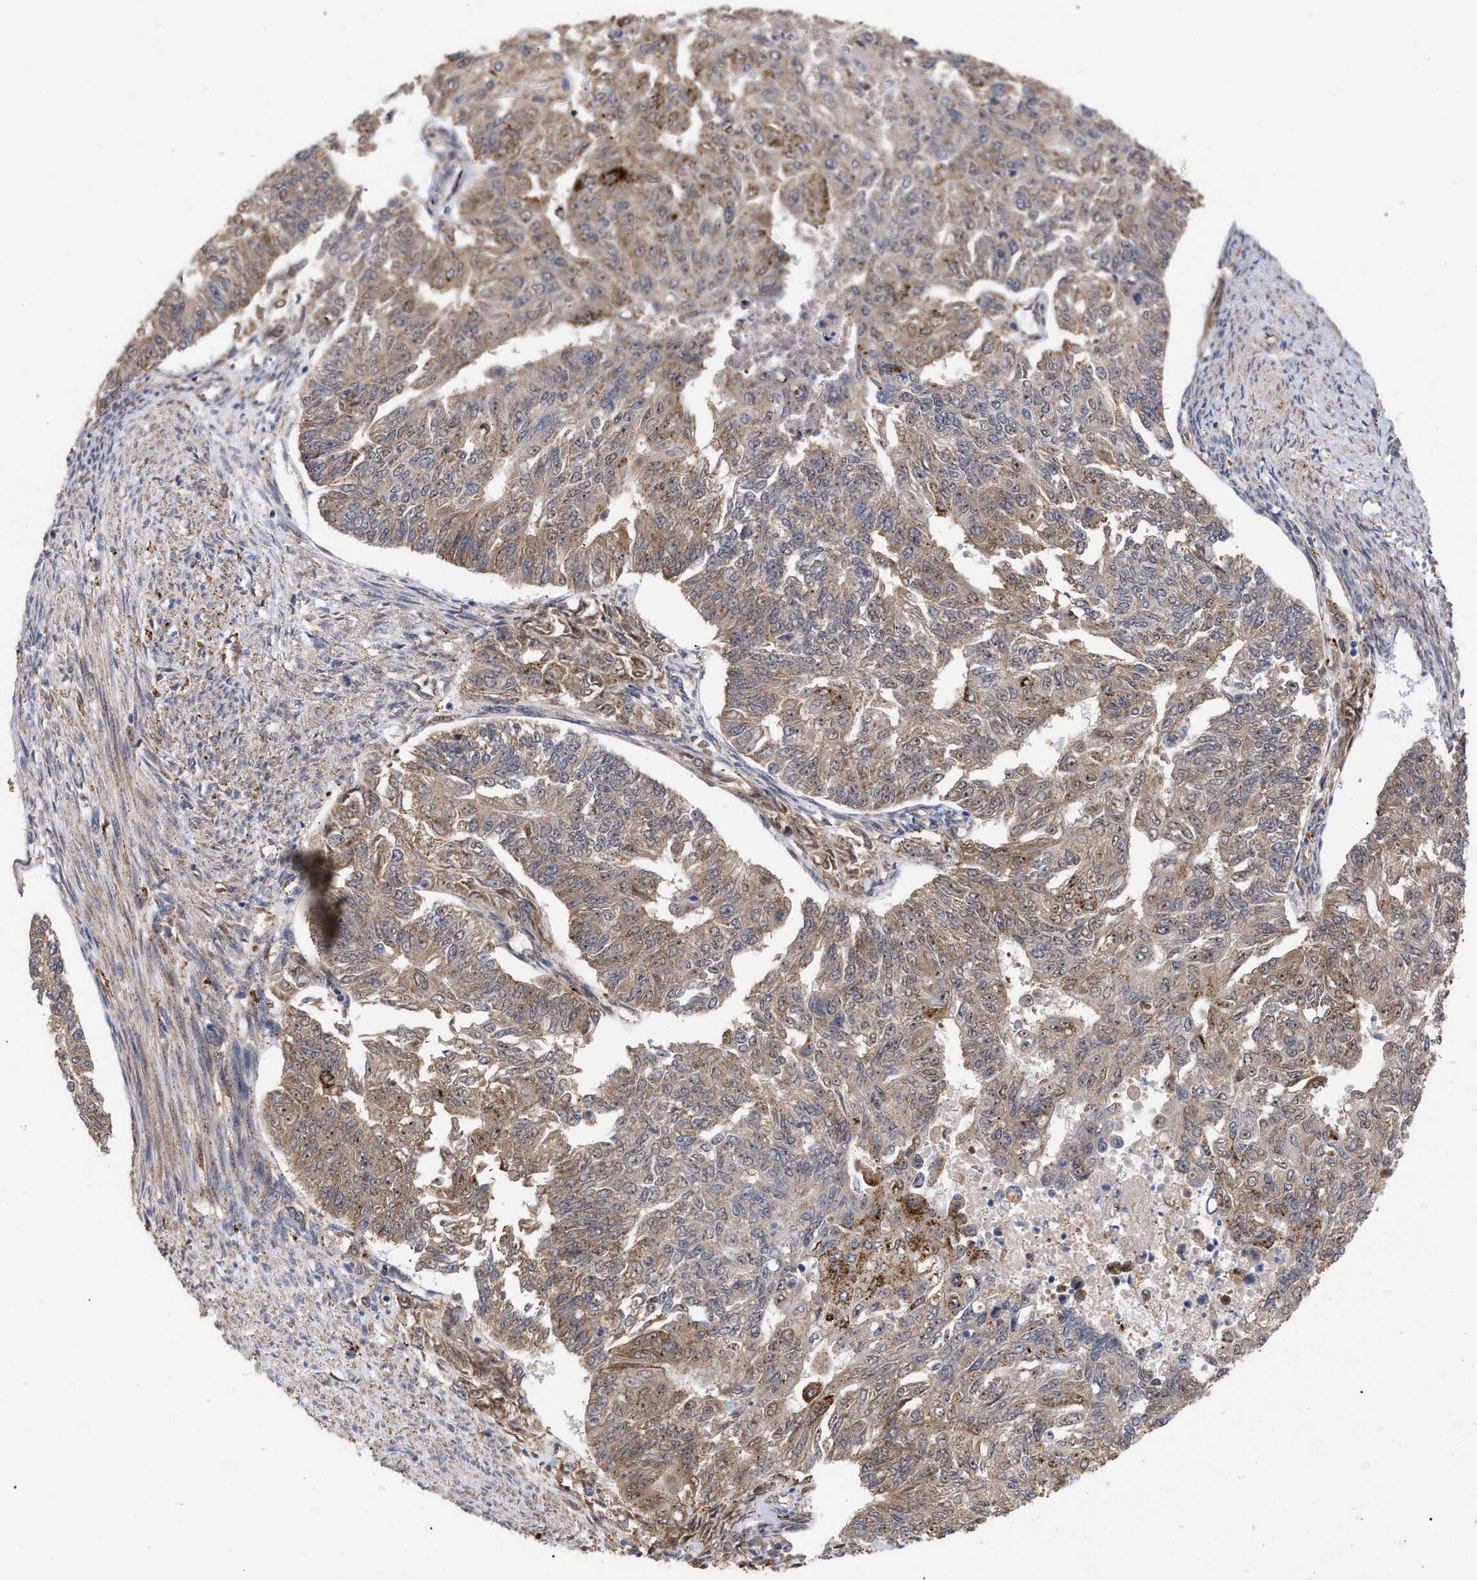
{"staining": {"intensity": "moderate", "quantity": ">75%", "location": "cytoplasmic/membranous"}, "tissue": "endometrial cancer", "cell_type": "Tumor cells", "image_type": "cancer", "snomed": [{"axis": "morphology", "description": "Adenocarcinoma, NOS"}, {"axis": "topography", "description": "Endometrium"}], "caption": "Immunohistochemistry (IHC) staining of endometrial cancer (adenocarcinoma), which reveals medium levels of moderate cytoplasmic/membranous staining in approximately >75% of tumor cells indicating moderate cytoplasmic/membranous protein positivity. The staining was performed using DAB (3,3'-diaminobenzidine) (brown) for protein detection and nuclei were counterstained in hematoxylin (blue).", "gene": "UPF1", "patient": {"sex": "female", "age": 32}}